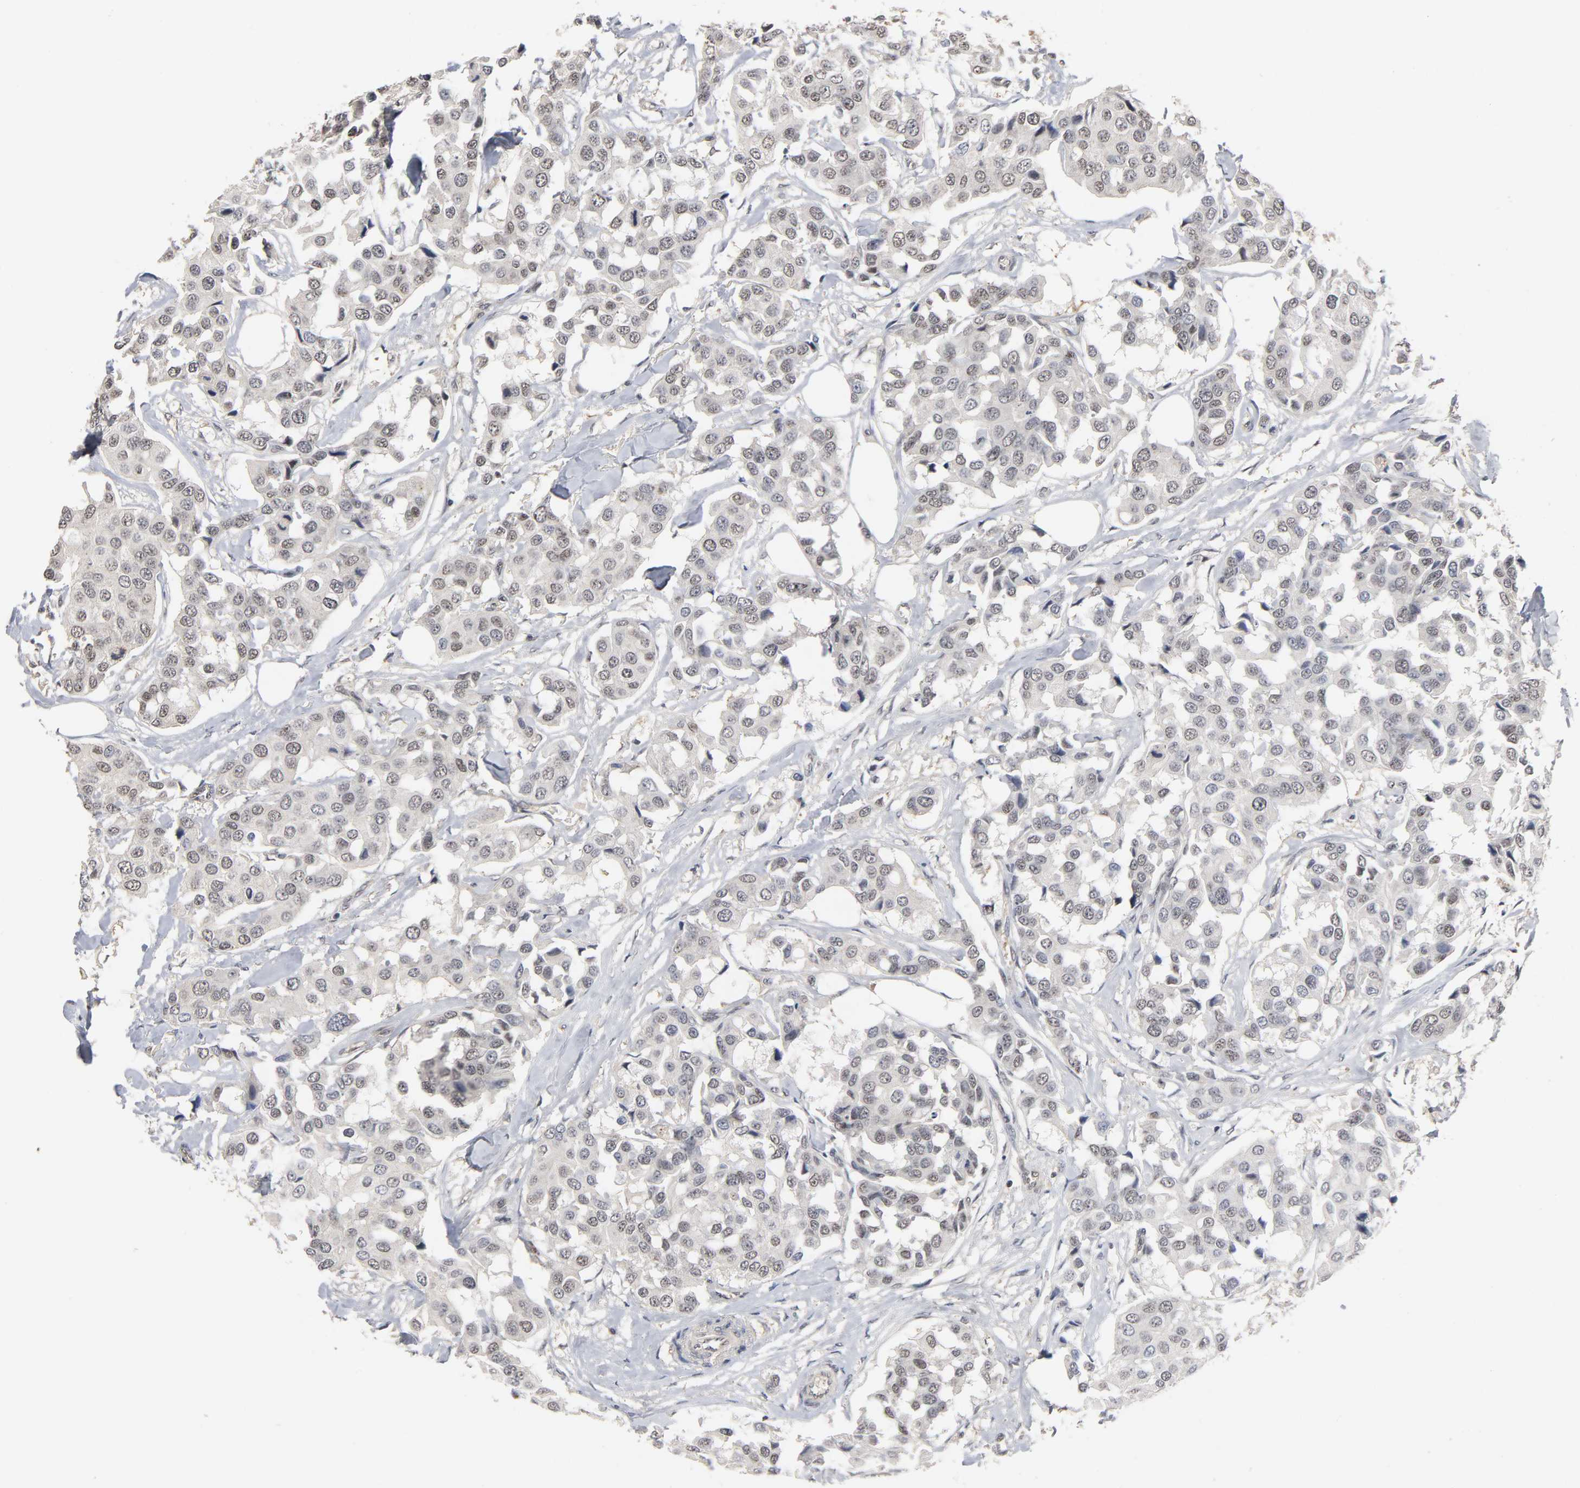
{"staining": {"intensity": "weak", "quantity": "25%-75%", "location": "cytoplasmic/membranous,nuclear"}, "tissue": "breast cancer", "cell_type": "Tumor cells", "image_type": "cancer", "snomed": [{"axis": "morphology", "description": "Duct carcinoma"}, {"axis": "topography", "description": "Breast"}], "caption": "This histopathology image displays immunohistochemistry staining of breast cancer, with low weak cytoplasmic/membranous and nuclear staining in approximately 25%-75% of tumor cells.", "gene": "HTR1E", "patient": {"sex": "female", "age": 80}}